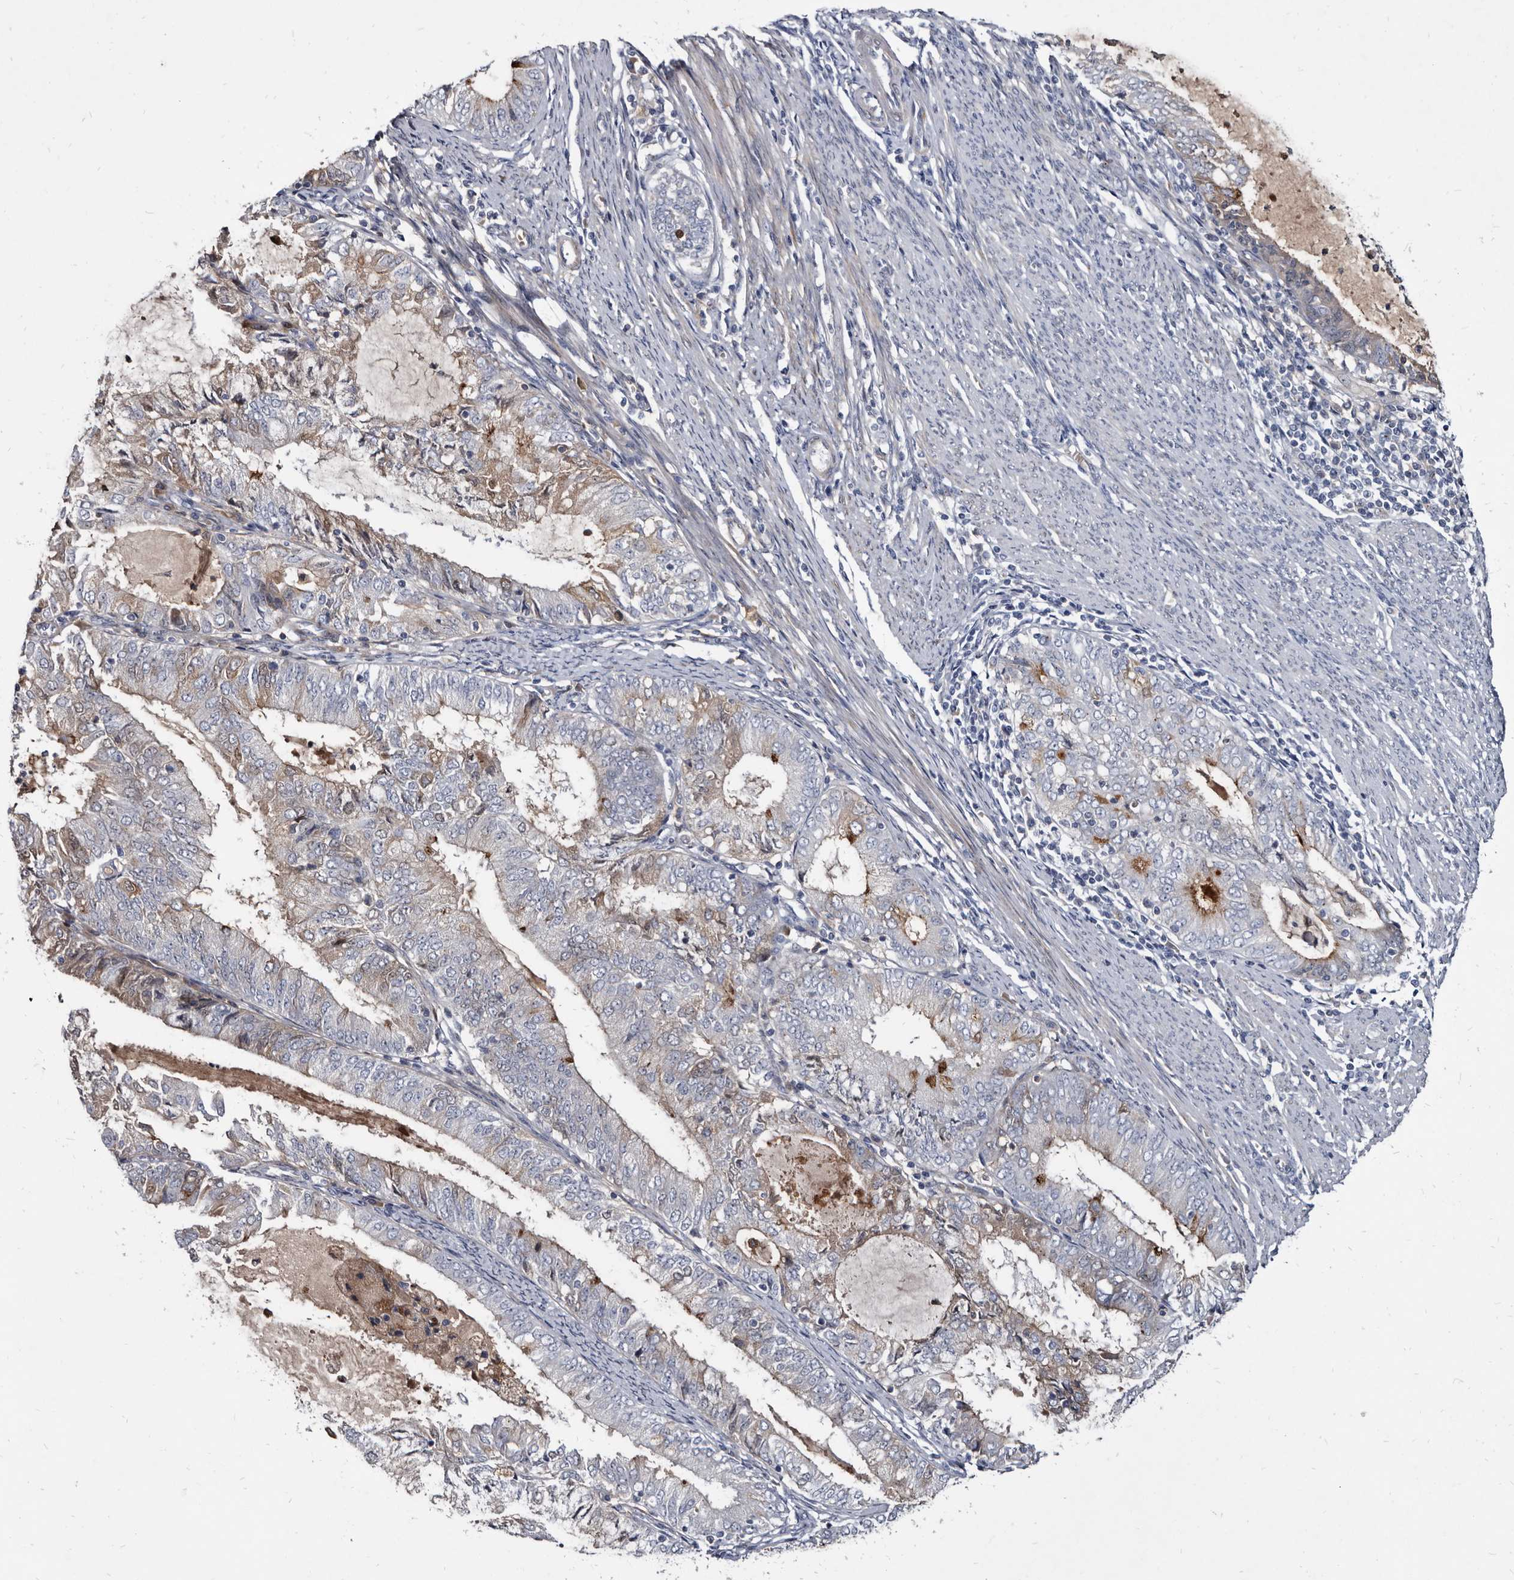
{"staining": {"intensity": "moderate", "quantity": "<25%", "location": "cytoplasmic/membranous"}, "tissue": "endometrial cancer", "cell_type": "Tumor cells", "image_type": "cancer", "snomed": [{"axis": "morphology", "description": "Adenocarcinoma, NOS"}, {"axis": "topography", "description": "Endometrium"}], "caption": "Endometrial adenocarcinoma tissue displays moderate cytoplasmic/membranous staining in about <25% of tumor cells, visualized by immunohistochemistry. (IHC, brightfield microscopy, high magnification).", "gene": "PRSS8", "patient": {"sex": "female", "age": 57}}